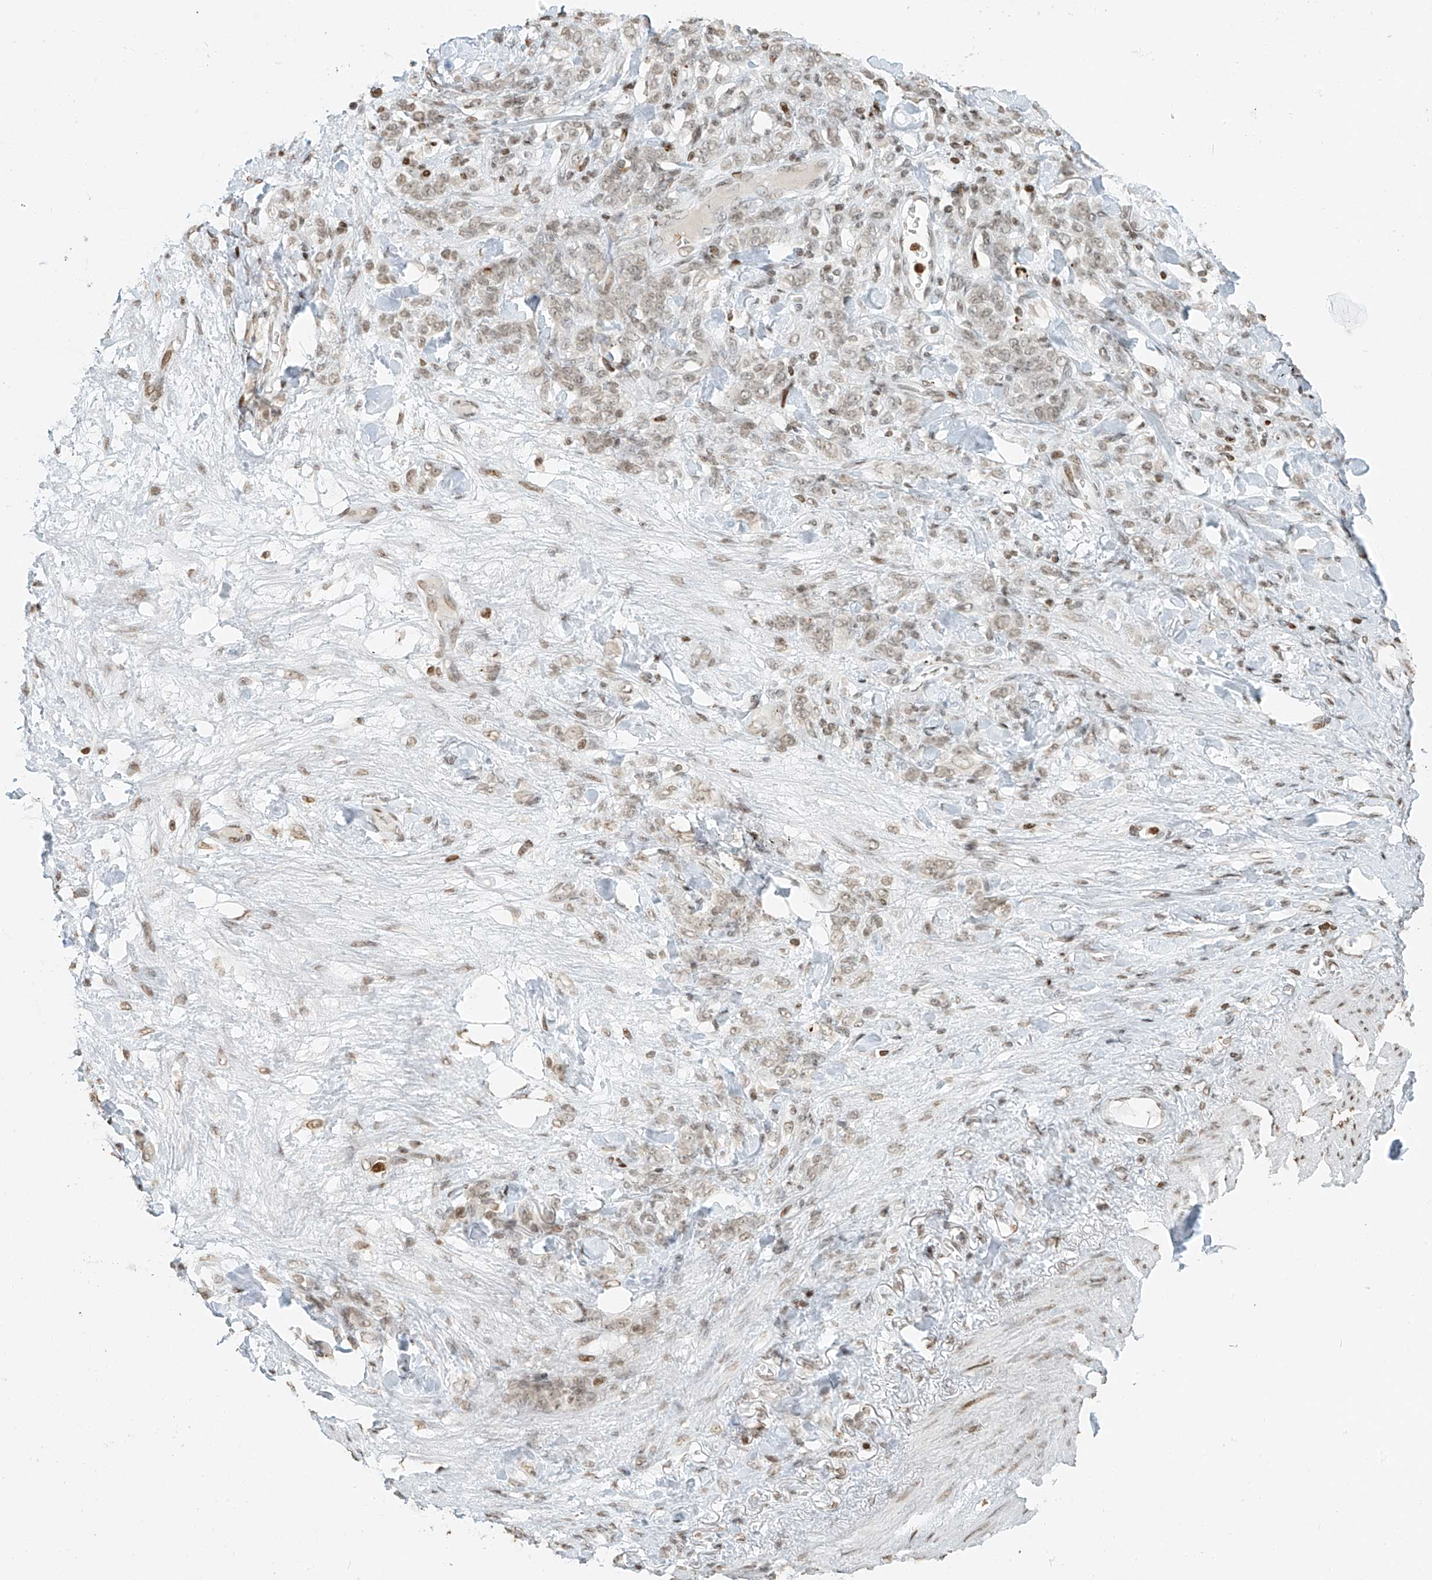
{"staining": {"intensity": "weak", "quantity": "25%-75%", "location": "nuclear"}, "tissue": "stomach cancer", "cell_type": "Tumor cells", "image_type": "cancer", "snomed": [{"axis": "morphology", "description": "Normal tissue, NOS"}, {"axis": "morphology", "description": "Adenocarcinoma, NOS"}, {"axis": "topography", "description": "Stomach"}], "caption": "About 25%-75% of tumor cells in human stomach adenocarcinoma demonstrate weak nuclear protein staining as visualized by brown immunohistochemical staining.", "gene": "C17orf58", "patient": {"sex": "male", "age": 82}}